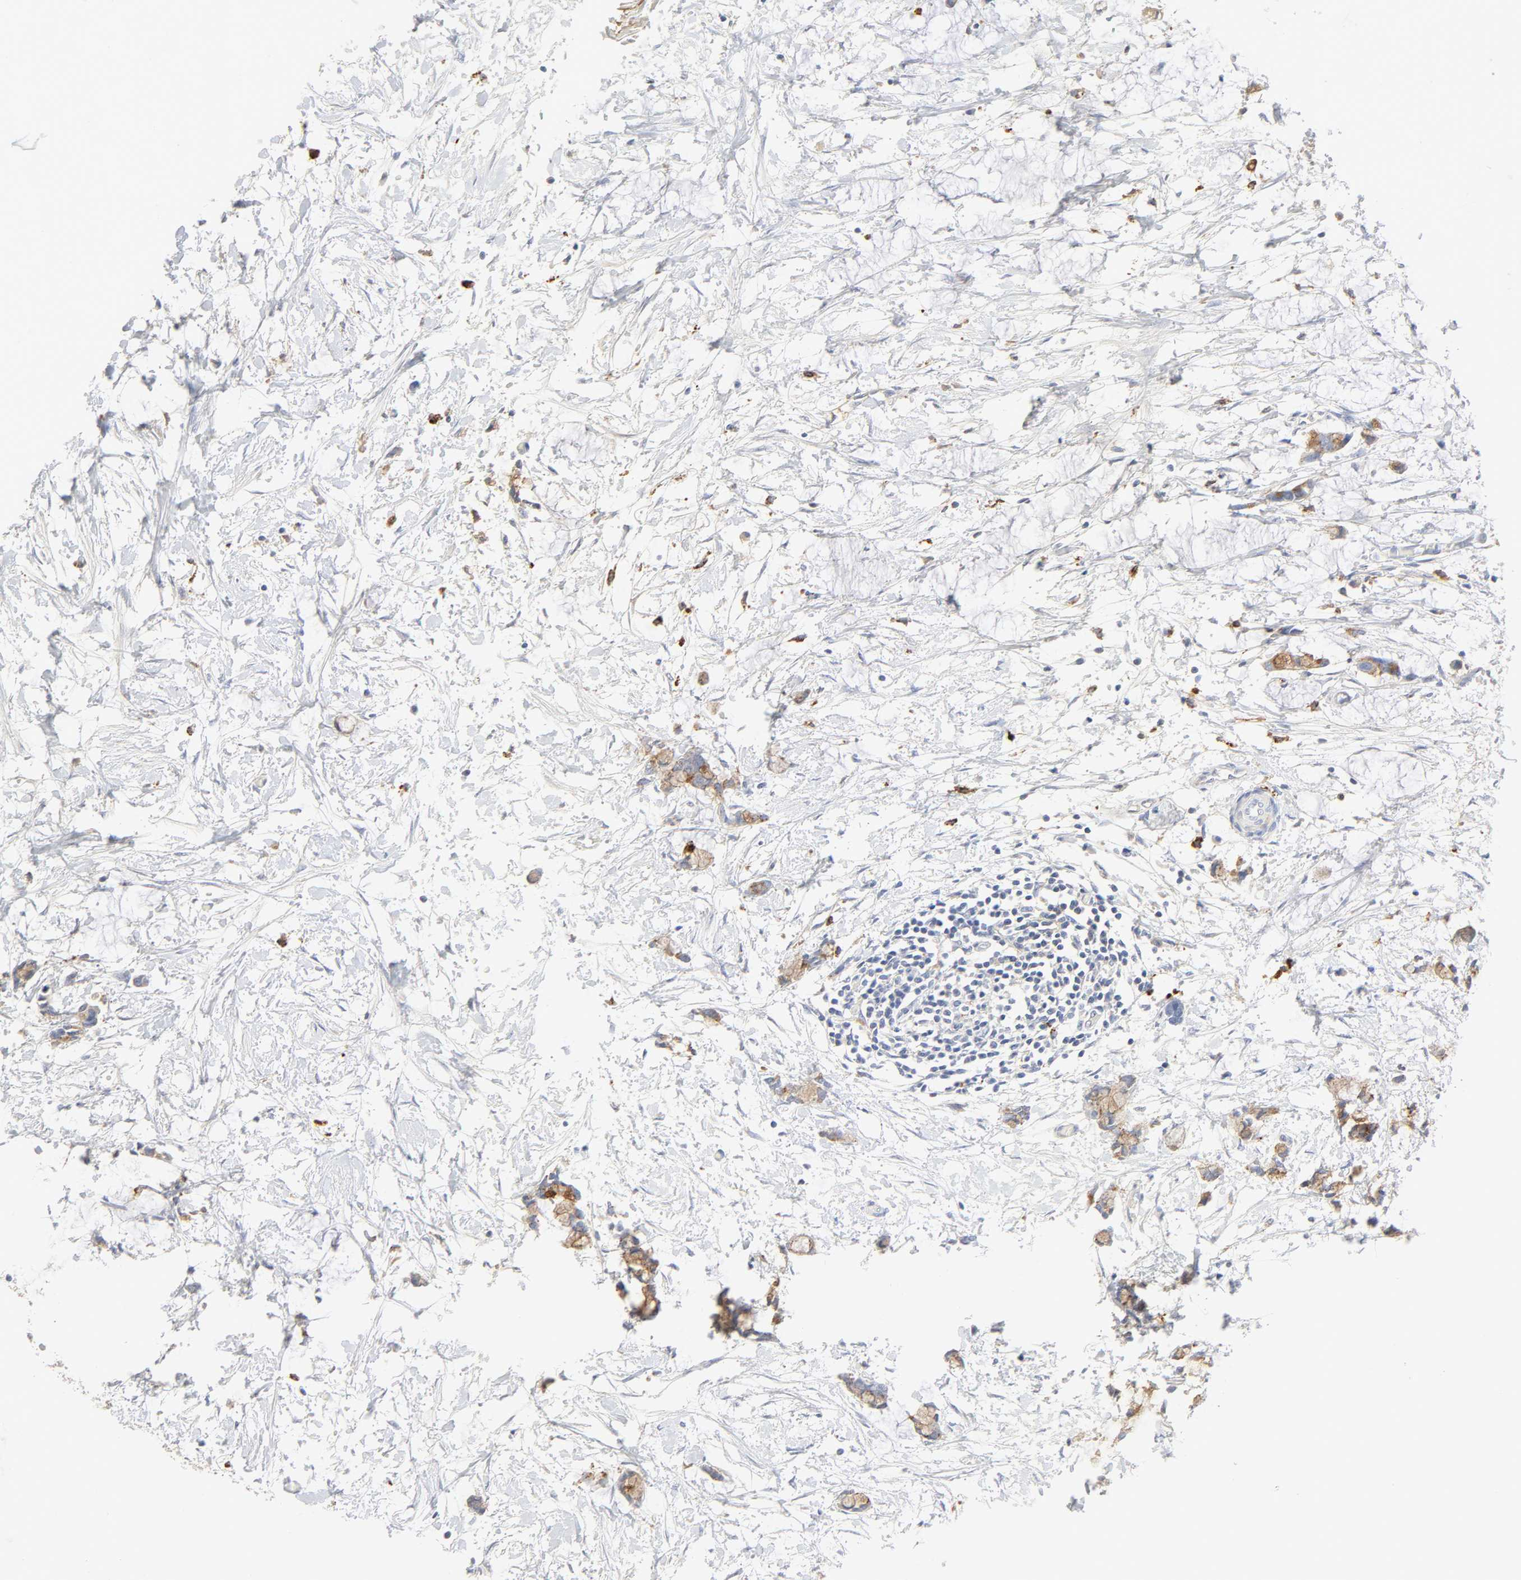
{"staining": {"intensity": "weak", "quantity": ">75%", "location": "cytoplasmic/membranous"}, "tissue": "colorectal cancer", "cell_type": "Tumor cells", "image_type": "cancer", "snomed": [{"axis": "morphology", "description": "Normal tissue, NOS"}, {"axis": "morphology", "description": "Adenocarcinoma, NOS"}, {"axis": "topography", "description": "Colon"}, {"axis": "topography", "description": "Peripheral nerve tissue"}], "caption": "This image reveals colorectal adenocarcinoma stained with immunohistochemistry (IHC) to label a protein in brown. The cytoplasmic/membranous of tumor cells show weak positivity for the protein. Nuclei are counter-stained blue.", "gene": "MAGEB17", "patient": {"sex": "male", "age": 14}}